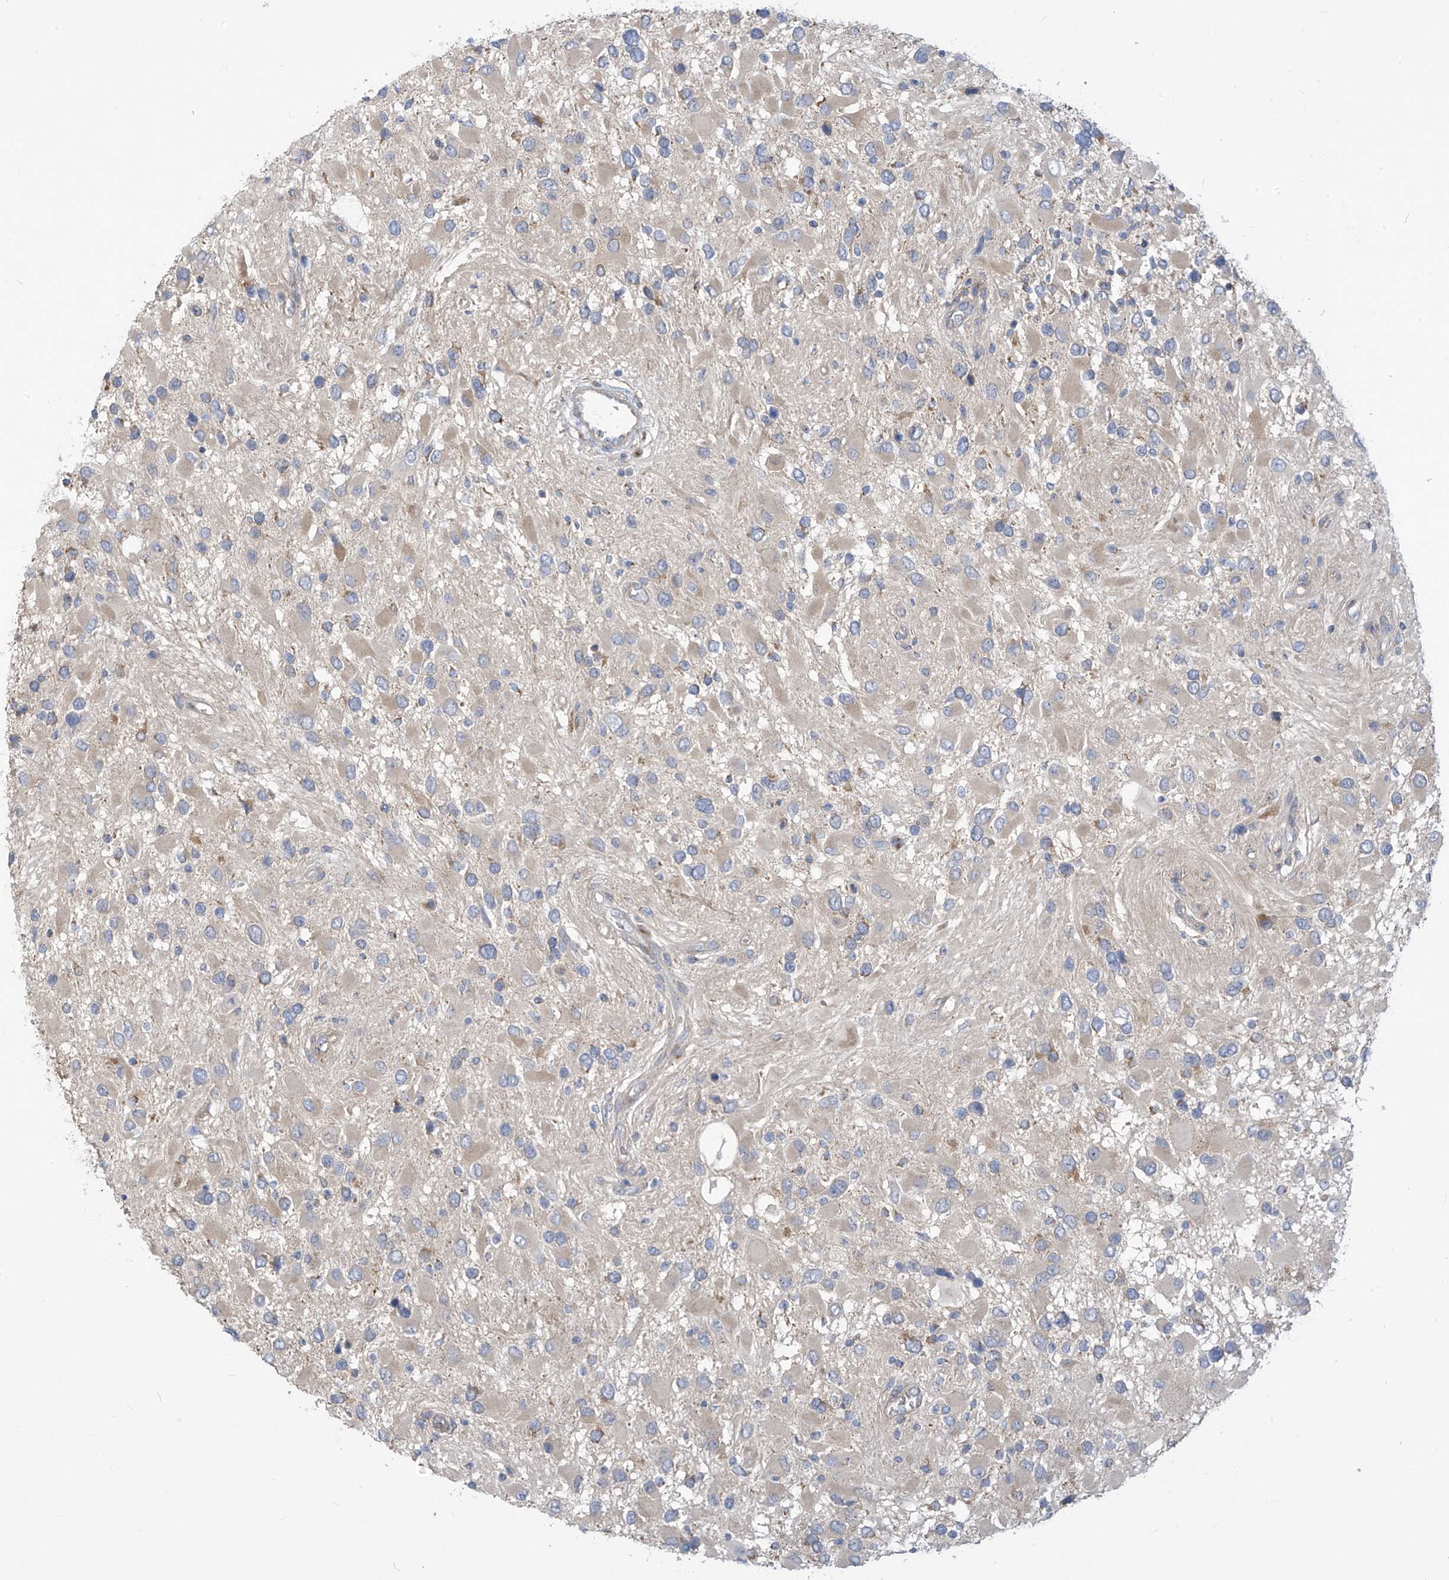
{"staining": {"intensity": "negative", "quantity": "none", "location": "none"}, "tissue": "glioma", "cell_type": "Tumor cells", "image_type": "cancer", "snomed": [{"axis": "morphology", "description": "Glioma, malignant, High grade"}, {"axis": "topography", "description": "Brain"}], "caption": "Immunohistochemistry (IHC) image of neoplastic tissue: human glioma stained with DAB (3,3'-diaminobenzidine) reveals no significant protein staining in tumor cells. (Stains: DAB (3,3'-diaminobenzidine) immunohistochemistry (IHC) with hematoxylin counter stain, Microscopy: brightfield microscopy at high magnification).", "gene": "ADAT2", "patient": {"sex": "male", "age": 53}}